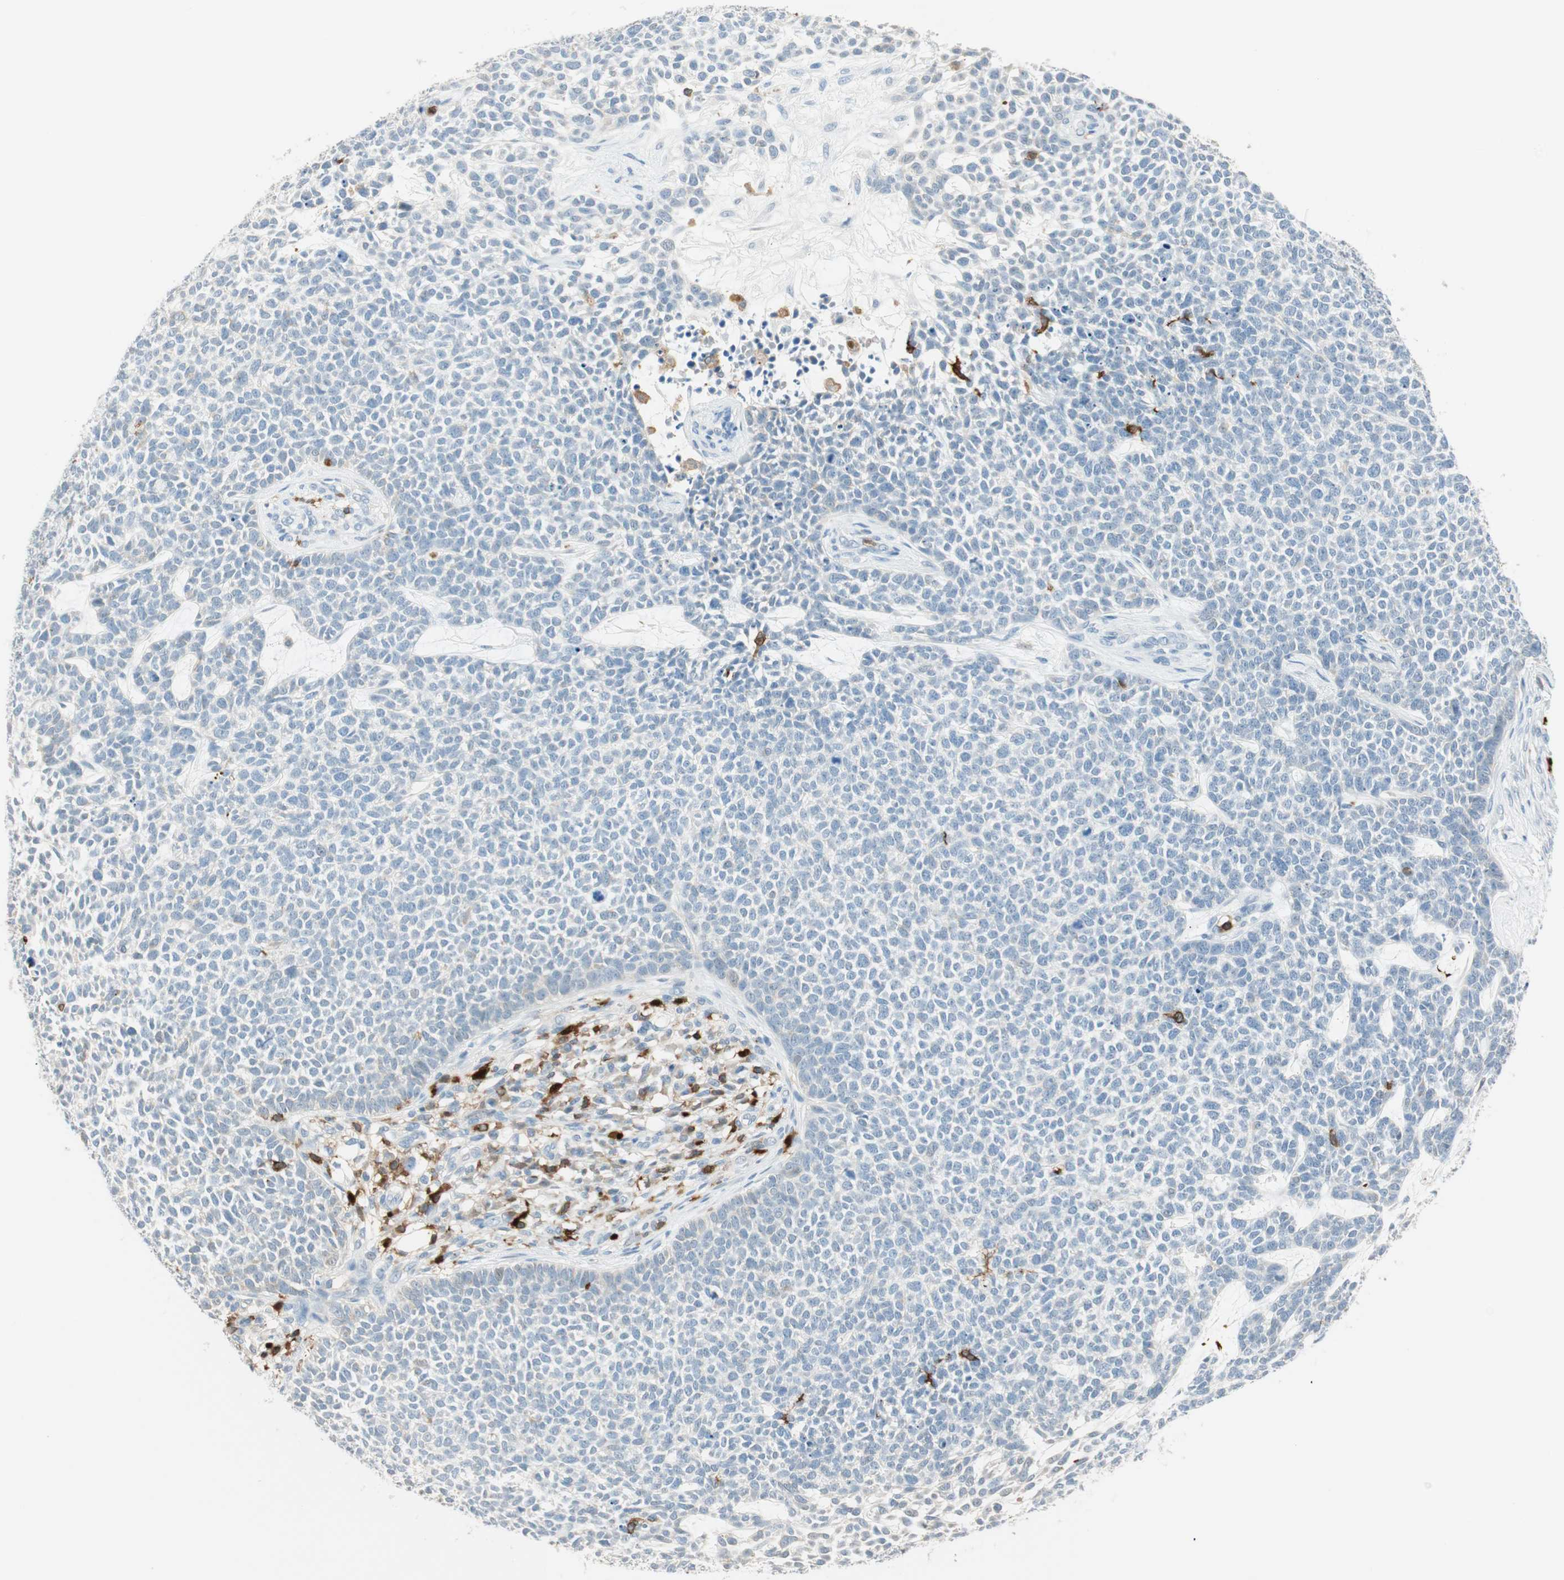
{"staining": {"intensity": "negative", "quantity": "none", "location": "none"}, "tissue": "skin cancer", "cell_type": "Tumor cells", "image_type": "cancer", "snomed": [{"axis": "morphology", "description": "Basal cell carcinoma"}, {"axis": "topography", "description": "Skin"}], "caption": "The photomicrograph displays no staining of tumor cells in skin basal cell carcinoma.", "gene": "HPGD", "patient": {"sex": "female", "age": 84}}